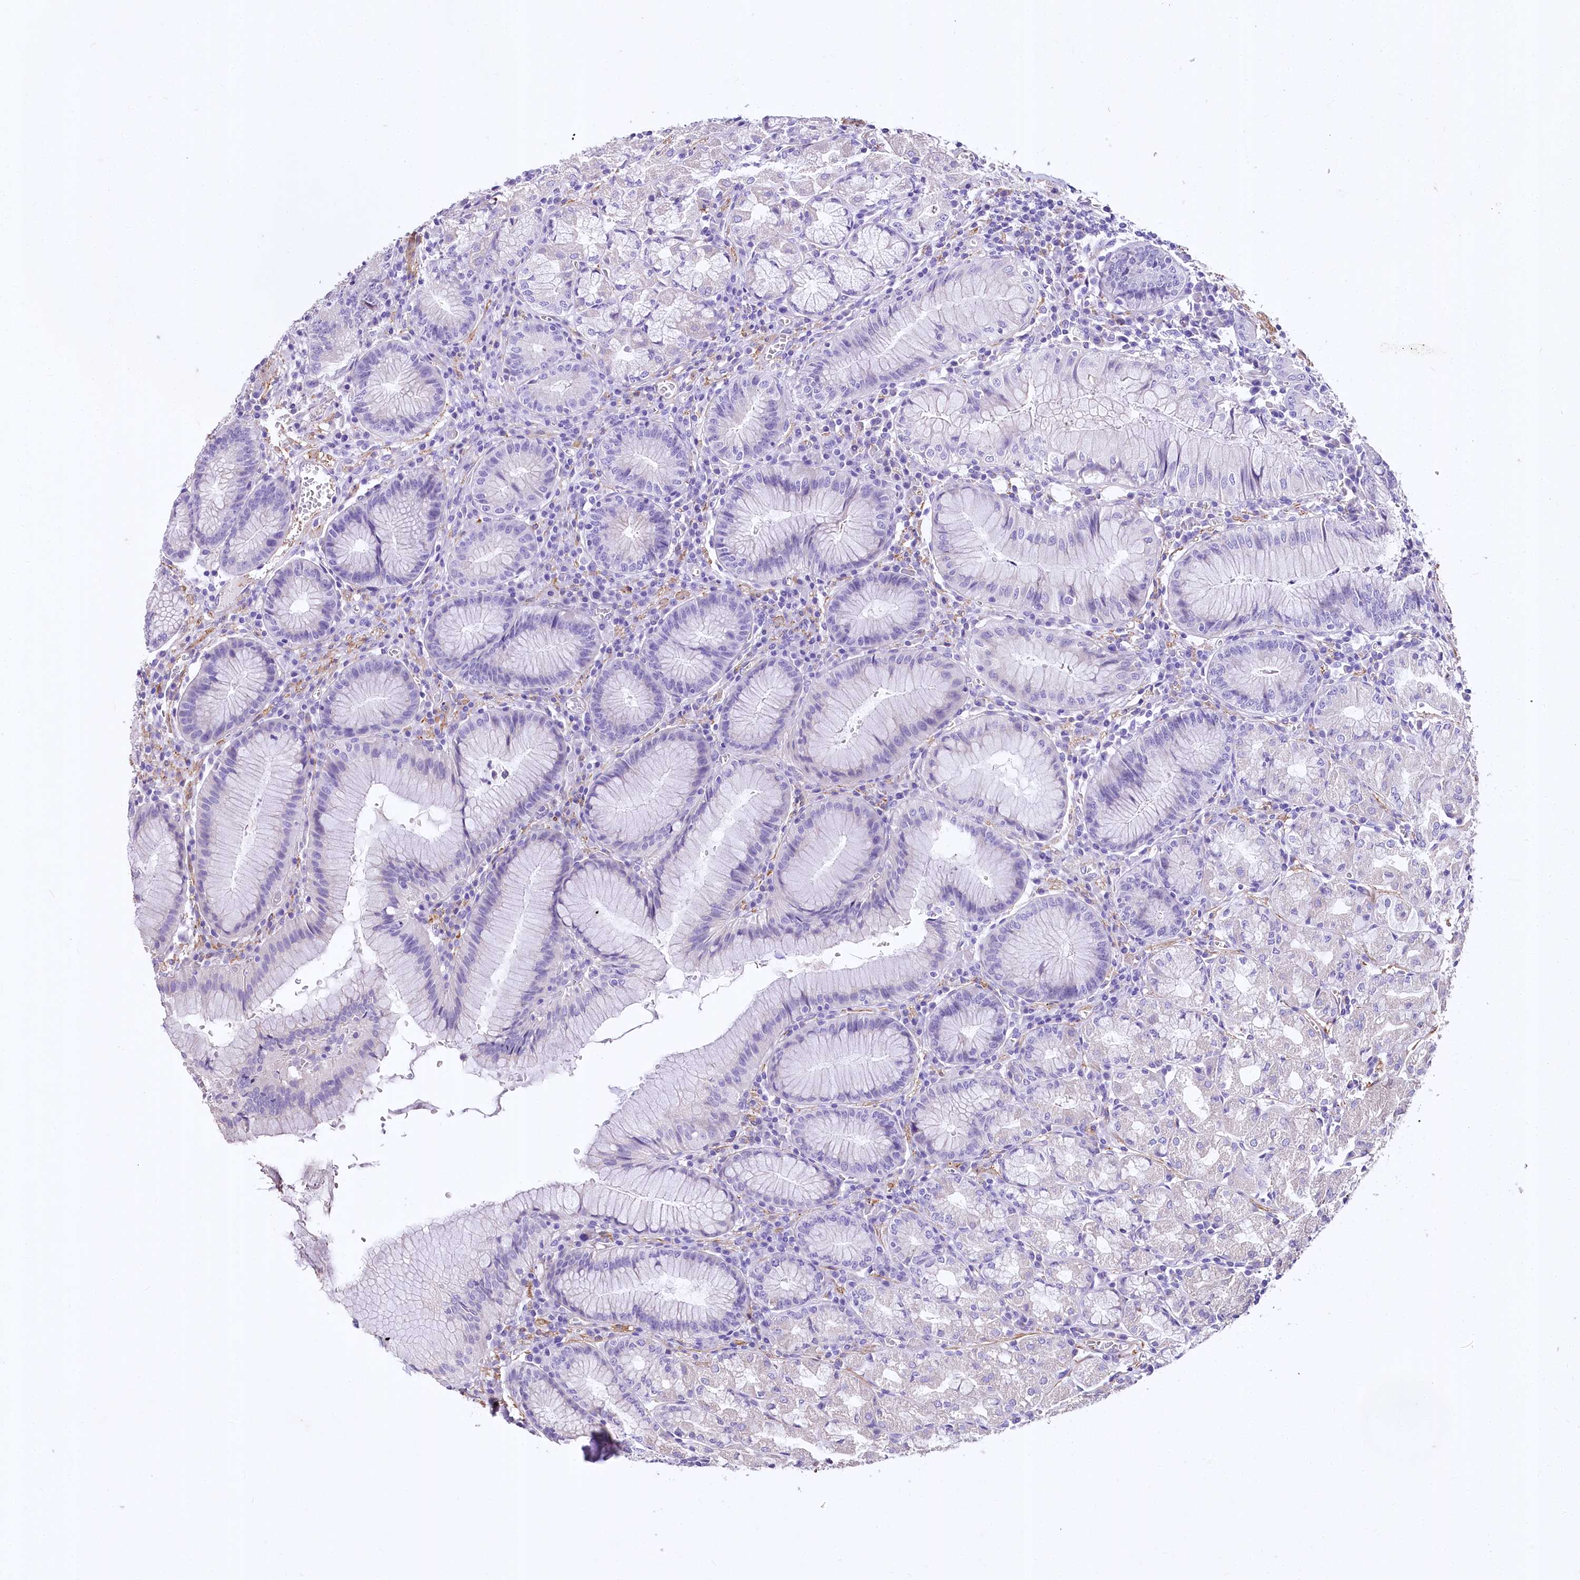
{"staining": {"intensity": "negative", "quantity": "none", "location": "none"}, "tissue": "stomach", "cell_type": "Glandular cells", "image_type": "normal", "snomed": [{"axis": "morphology", "description": "Normal tissue, NOS"}, {"axis": "topography", "description": "Stomach"}], "caption": "Stomach stained for a protein using immunohistochemistry (IHC) demonstrates no staining glandular cells.", "gene": "RDH16", "patient": {"sex": "male", "age": 55}}